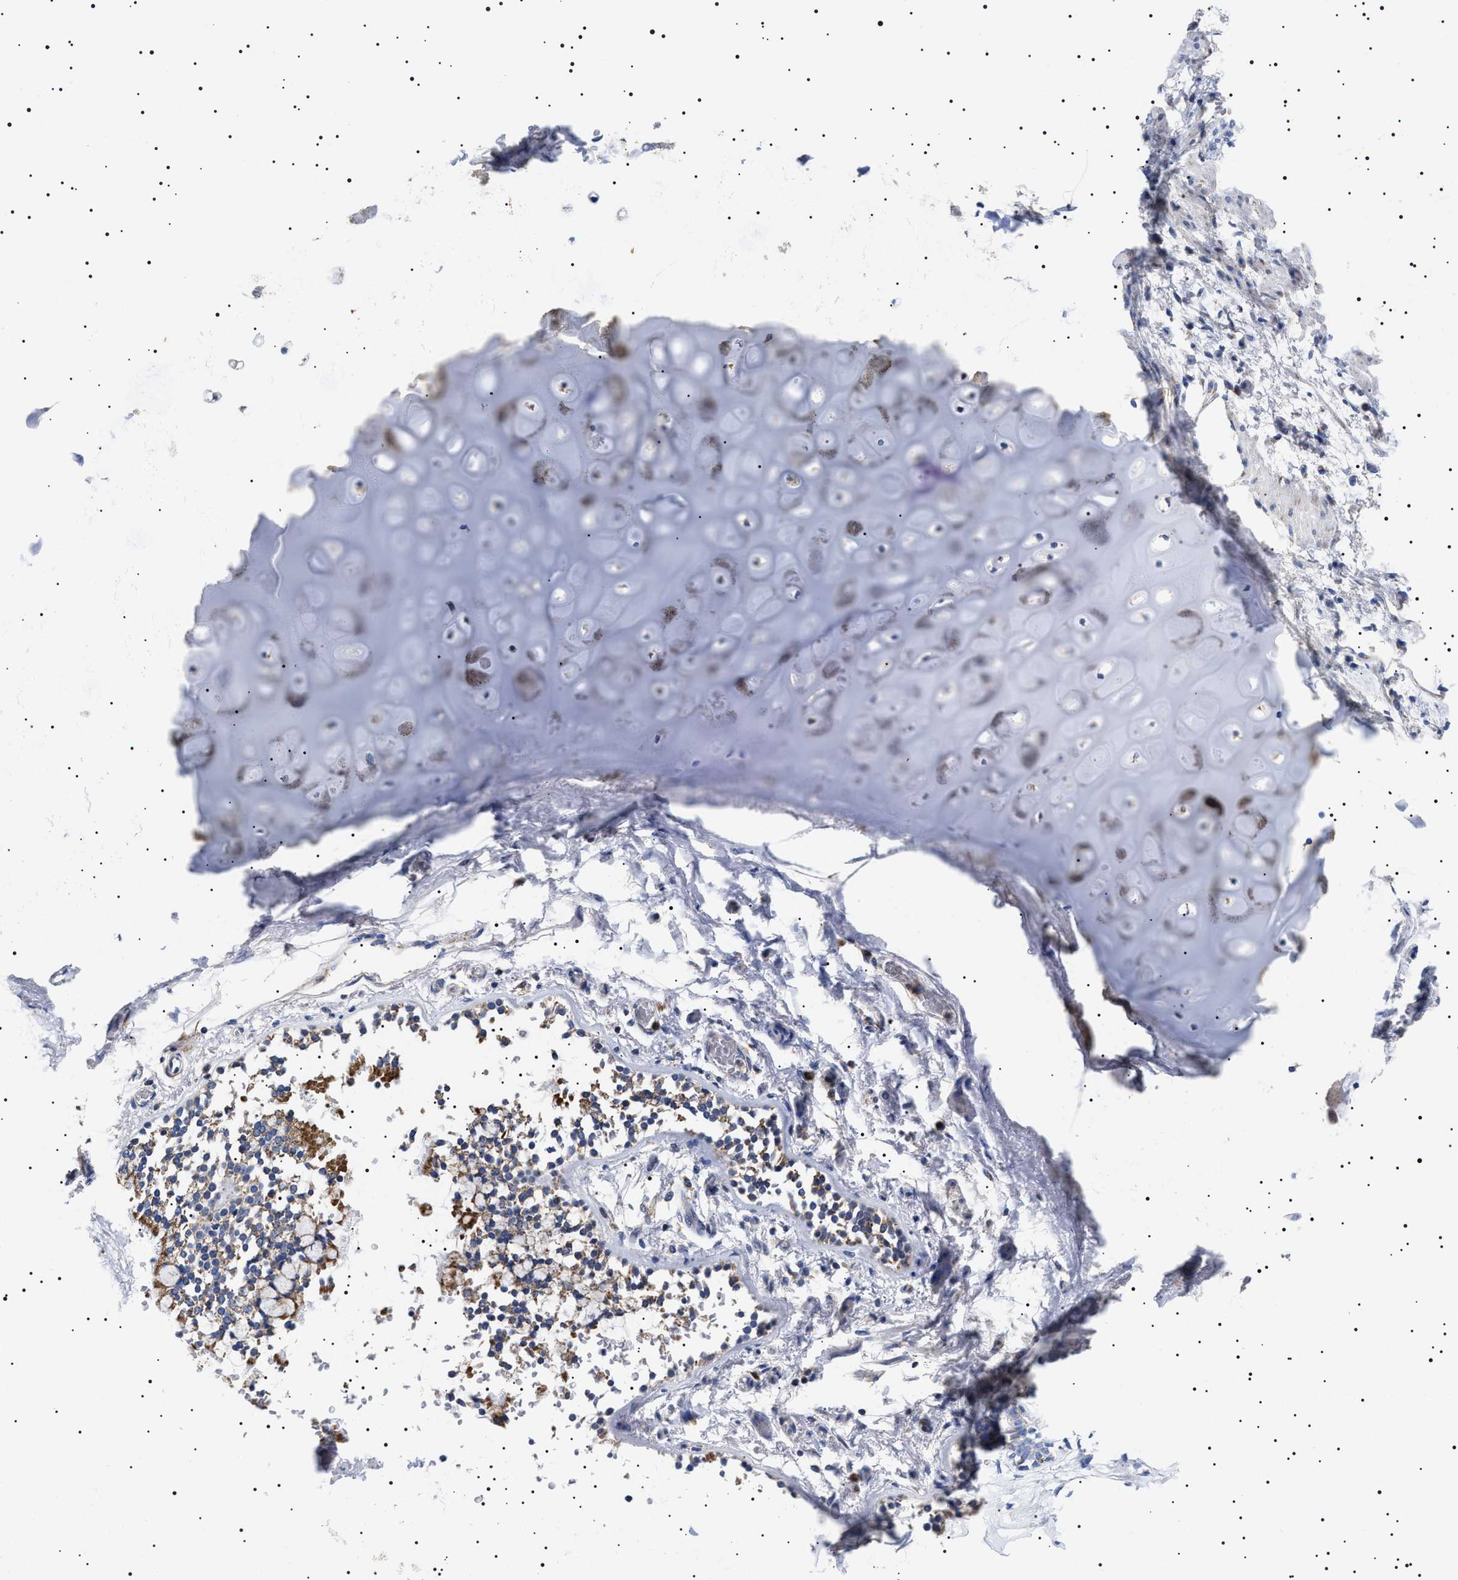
{"staining": {"intensity": "negative", "quantity": "none", "location": "none"}, "tissue": "adipose tissue", "cell_type": "Adipocytes", "image_type": "normal", "snomed": [{"axis": "morphology", "description": "Normal tissue, NOS"}, {"axis": "topography", "description": "Cartilage tissue"}, {"axis": "topography", "description": "Lung"}], "caption": "Immunohistochemistry (IHC) of unremarkable adipose tissue reveals no positivity in adipocytes.", "gene": "CHRDL2", "patient": {"sex": "female", "age": 77}}